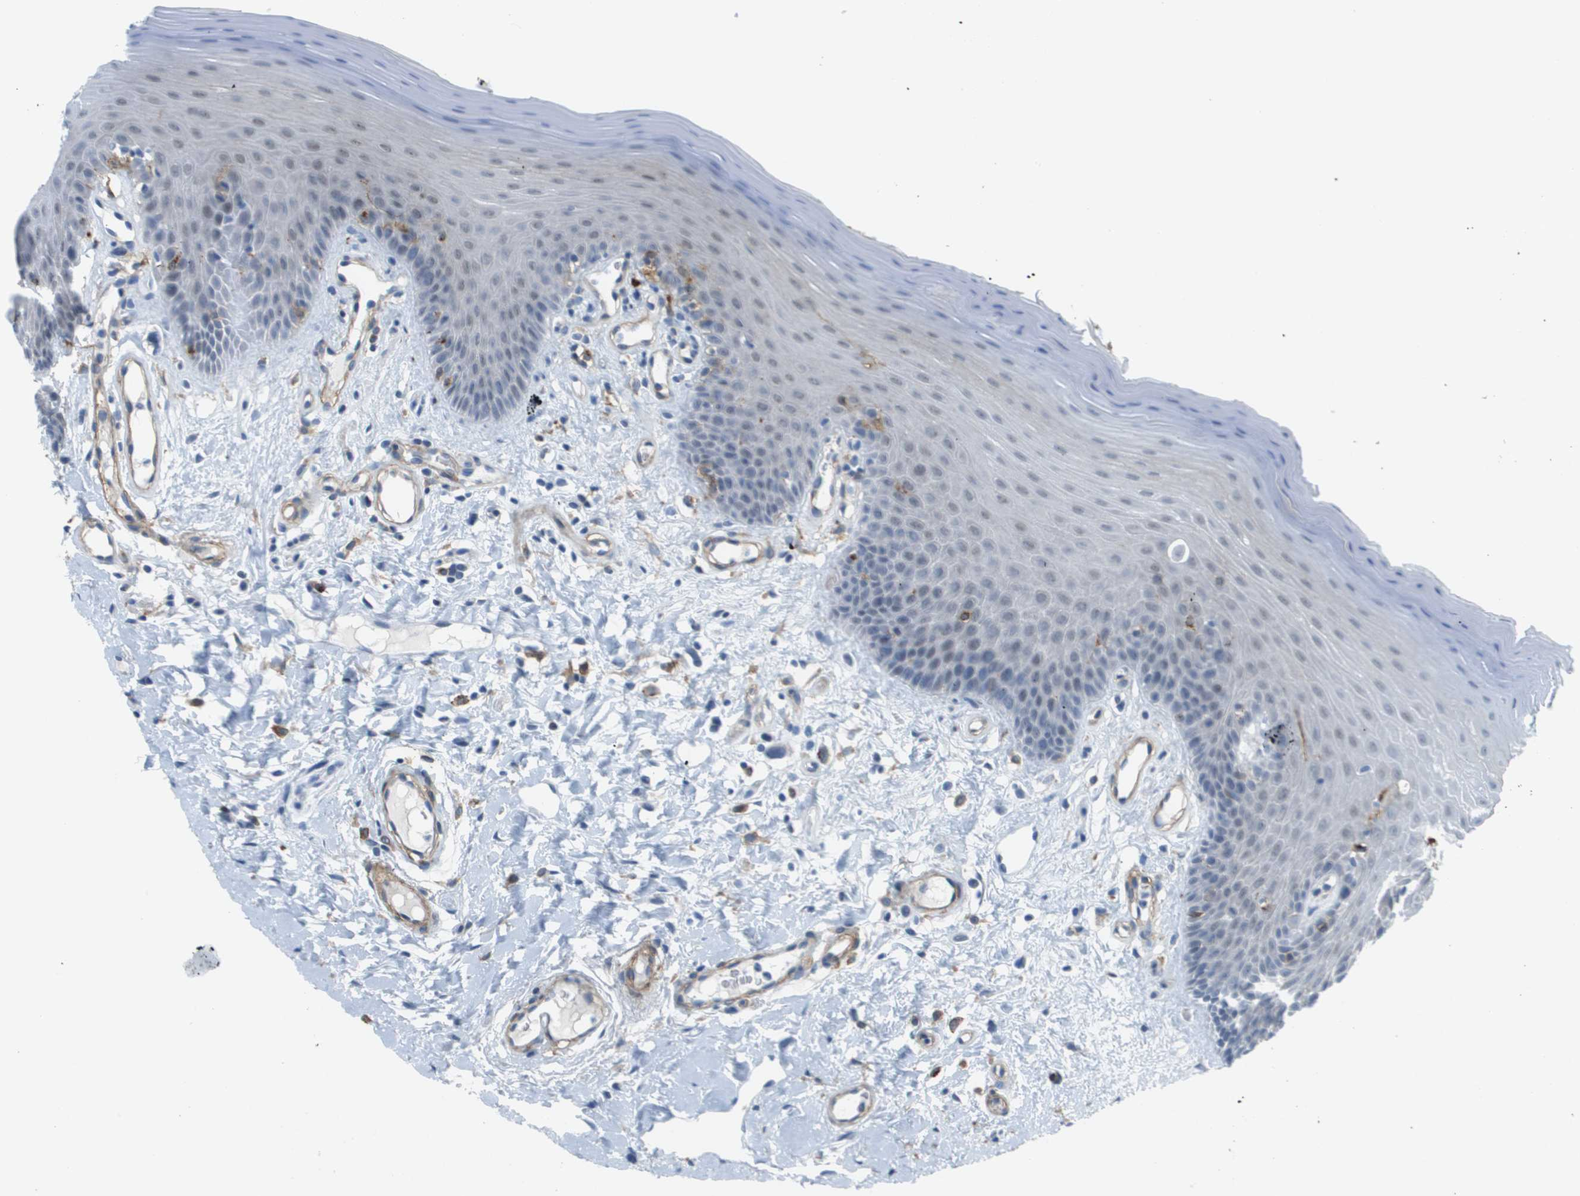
{"staining": {"intensity": "negative", "quantity": "none", "location": "none"}, "tissue": "oral mucosa", "cell_type": "Squamous epithelial cells", "image_type": "normal", "snomed": [{"axis": "morphology", "description": "Normal tissue, NOS"}, {"axis": "morphology", "description": "Squamous cell carcinoma, NOS"}, {"axis": "topography", "description": "Skeletal muscle"}, {"axis": "topography", "description": "Adipose tissue"}, {"axis": "topography", "description": "Vascular tissue"}, {"axis": "topography", "description": "Oral tissue"}, {"axis": "topography", "description": "Peripheral nerve tissue"}, {"axis": "topography", "description": "Head-Neck"}], "caption": "Immunohistochemistry (IHC) image of unremarkable oral mucosa: oral mucosa stained with DAB exhibits no significant protein expression in squamous epithelial cells.", "gene": "ZBTB43", "patient": {"sex": "male", "age": 71}}